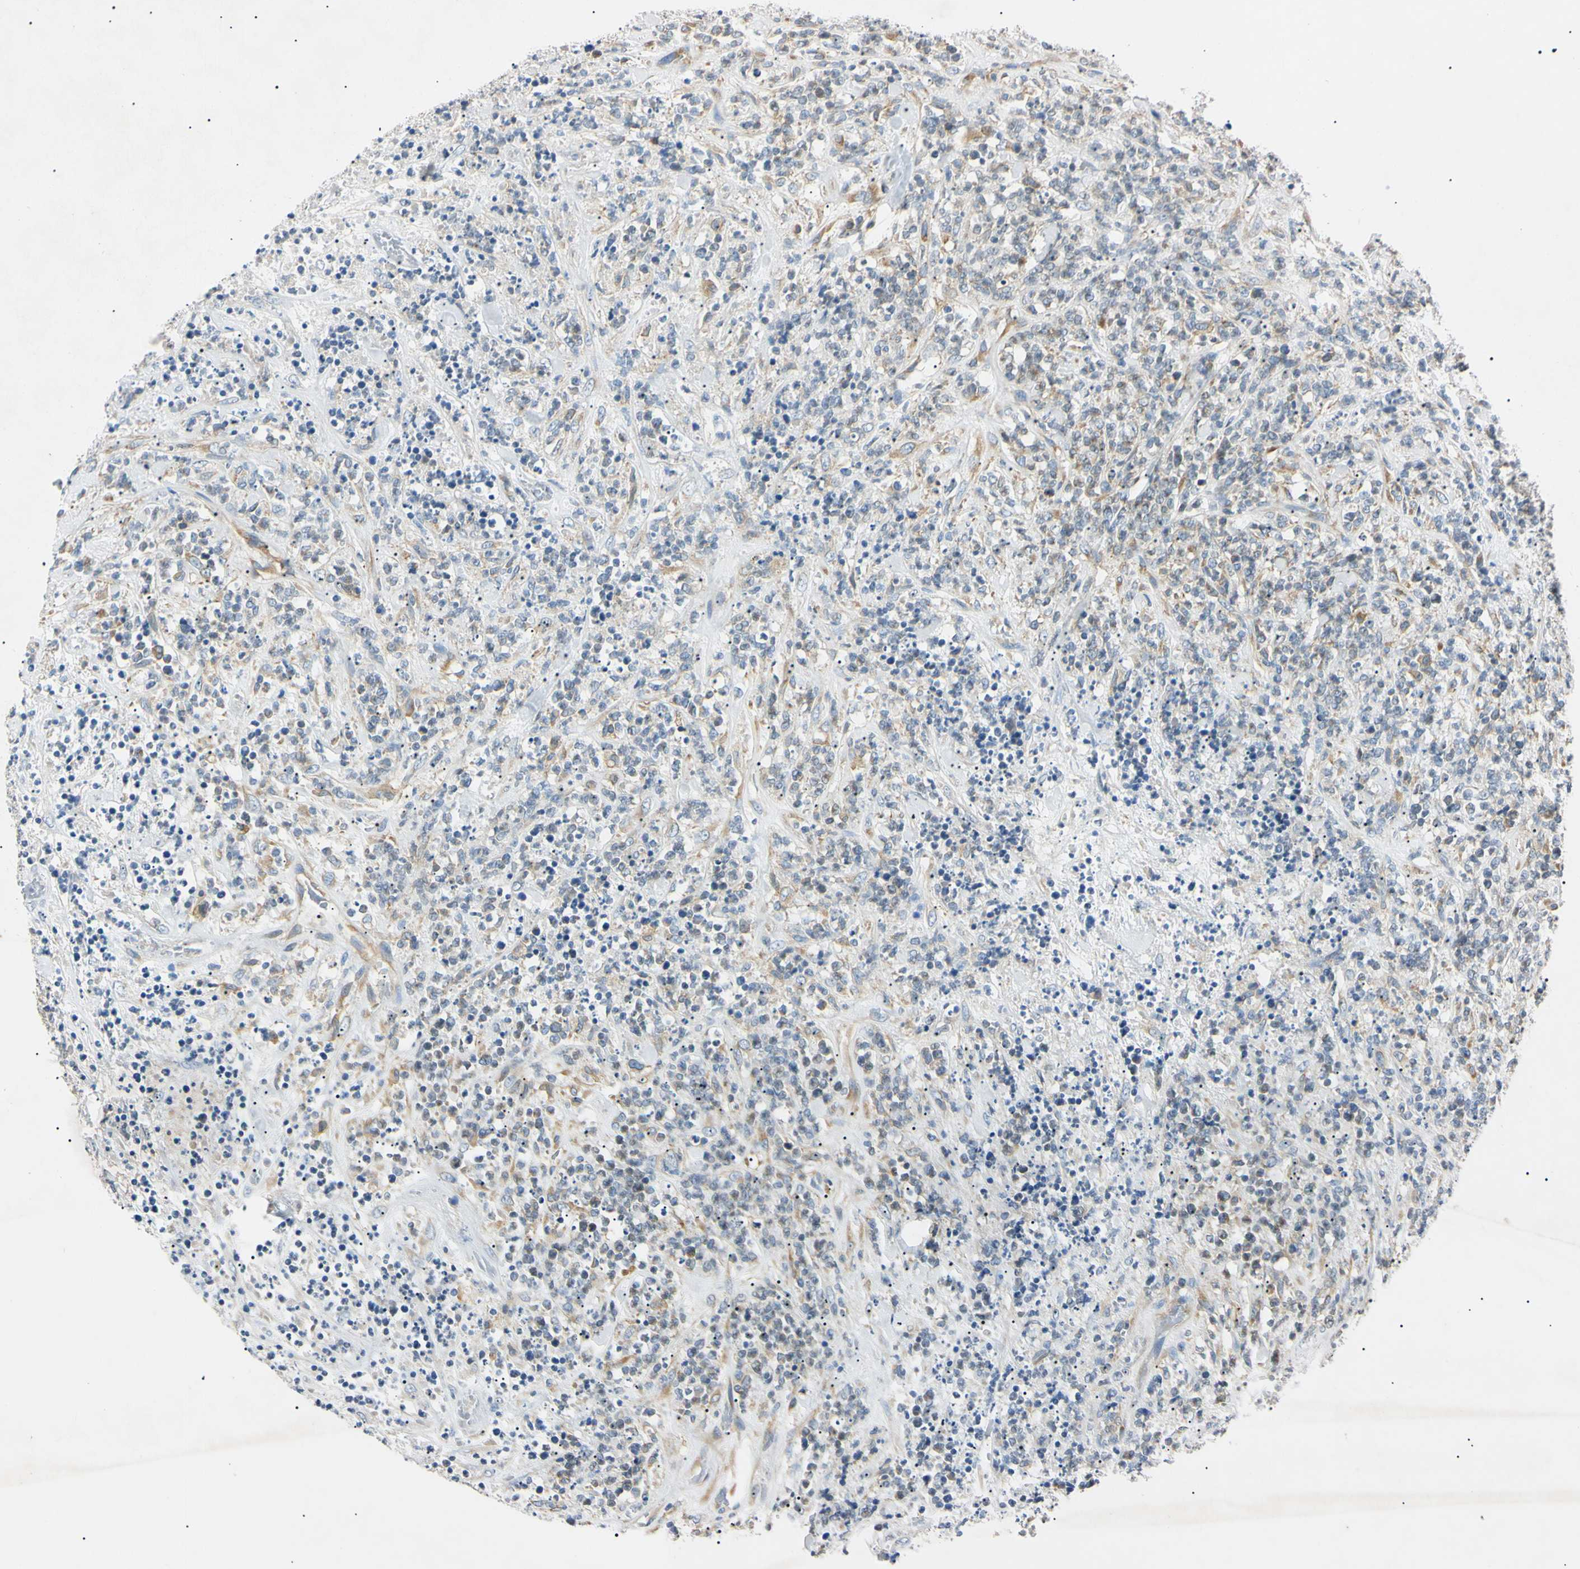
{"staining": {"intensity": "weak", "quantity": "25%-75%", "location": "cytoplasmic/membranous"}, "tissue": "lymphoma", "cell_type": "Tumor cells", "image_type": "cancer", "snomed": [{"axis": "morphology", "description": "Malignant lymphoma, non-Hodgkin's type, High grade"}, {"axis": "topography", "description": "Soft tissue"}], "caption": "Malignant lymphoma, non-Hodgkin's type (high-grade) stained with a protein marker shows weak staining in tumor cells.", "gene": "DNAJB12", "patient": {"sex": "male", "age": 18}}